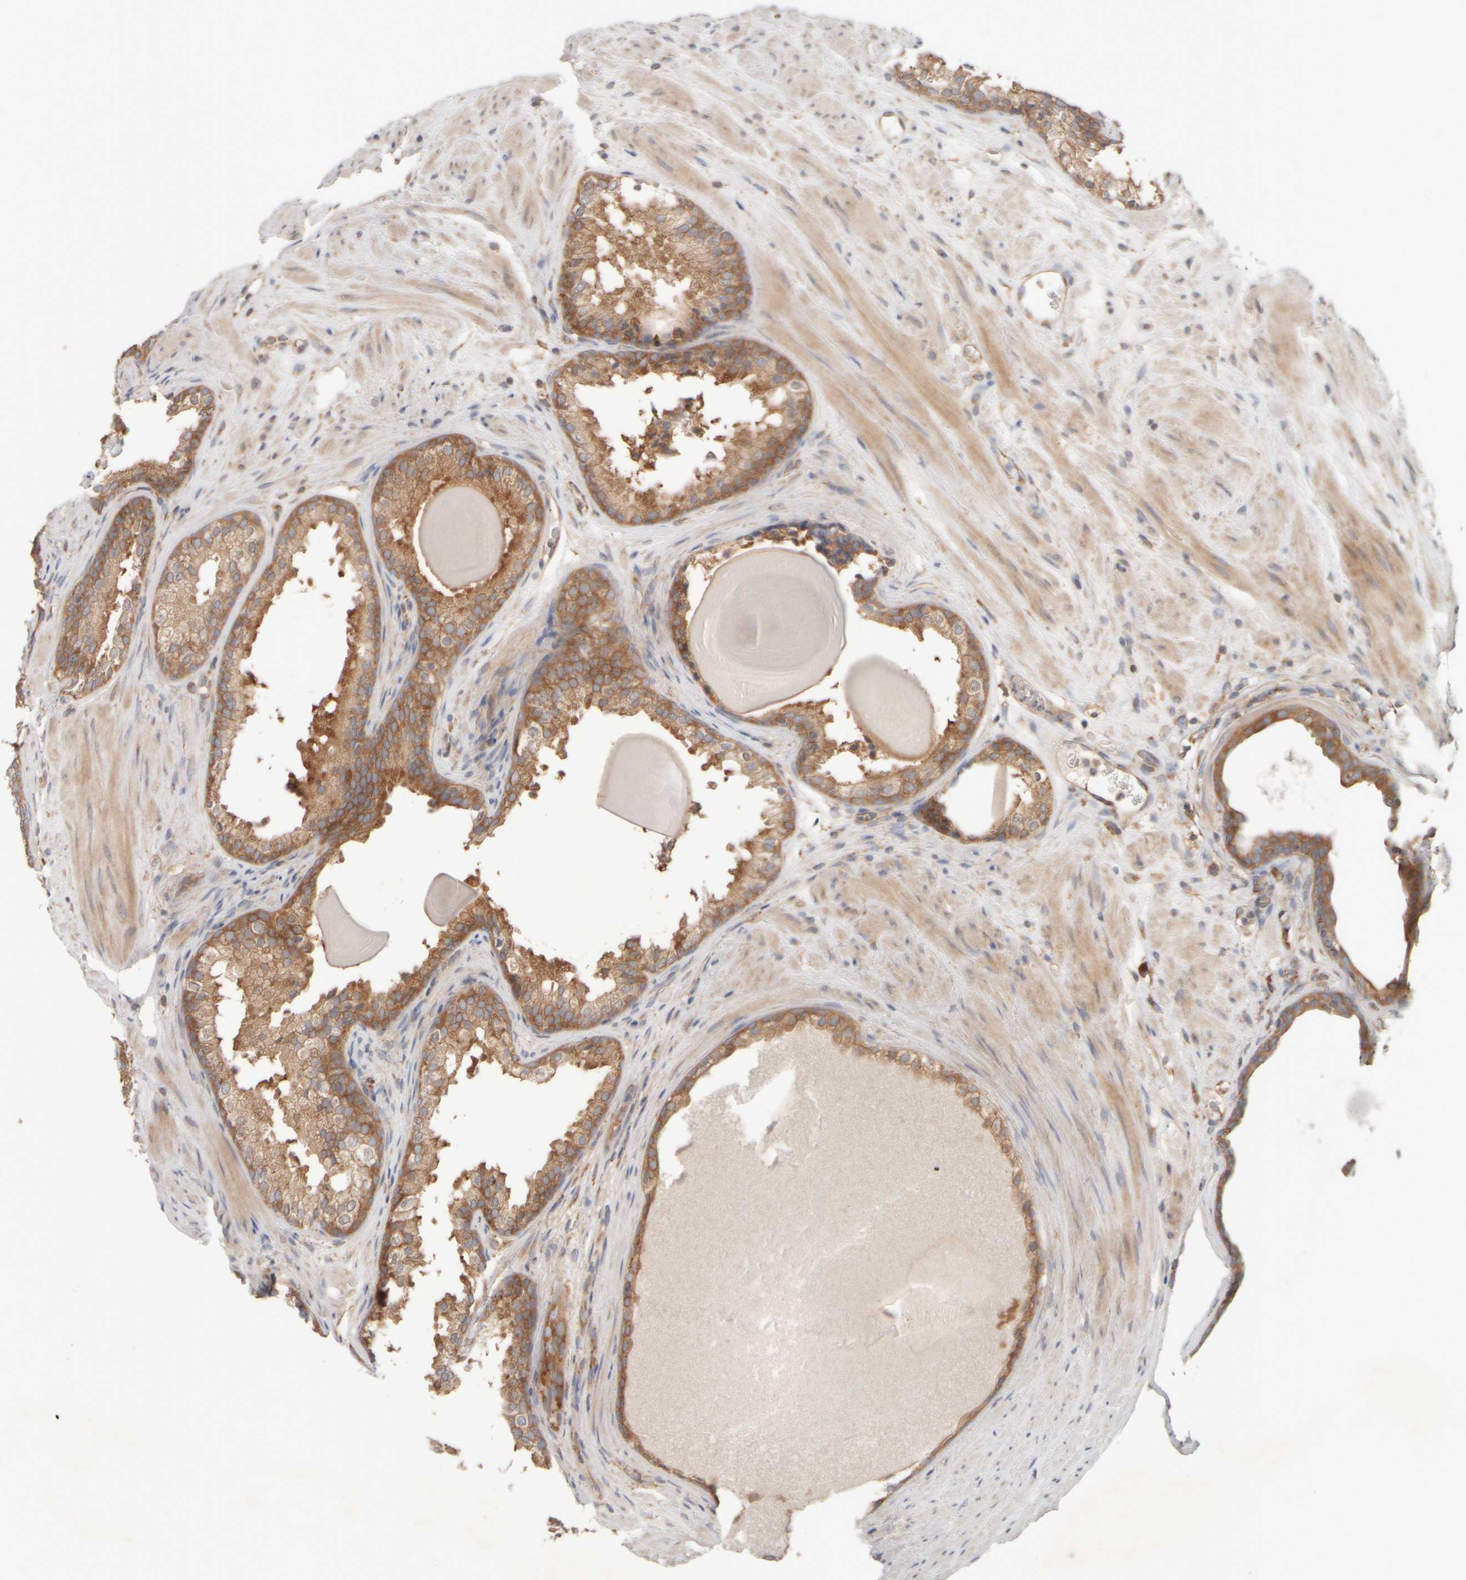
{"staining": {"intensity": "moderate", "quantity": ">75%", "location": "cytoplasmic/membranous"}, "tissue": "prostate cancer", "cell_type": "Tumor cells", "image_type": "cancer", "snomed": [{"axis": "morphology", "description": "Adenocarcinoma, Low grade"}, {"axis": "topography", "description": "Prostate"}], "caption": "A micrograph of human prostate cancer stained for a protein displays moderate cytoplasmic/membranous brown staining in tumor cells.", "gene": "EIF2B3", "patient": {"sex": "male", "age": 69}}